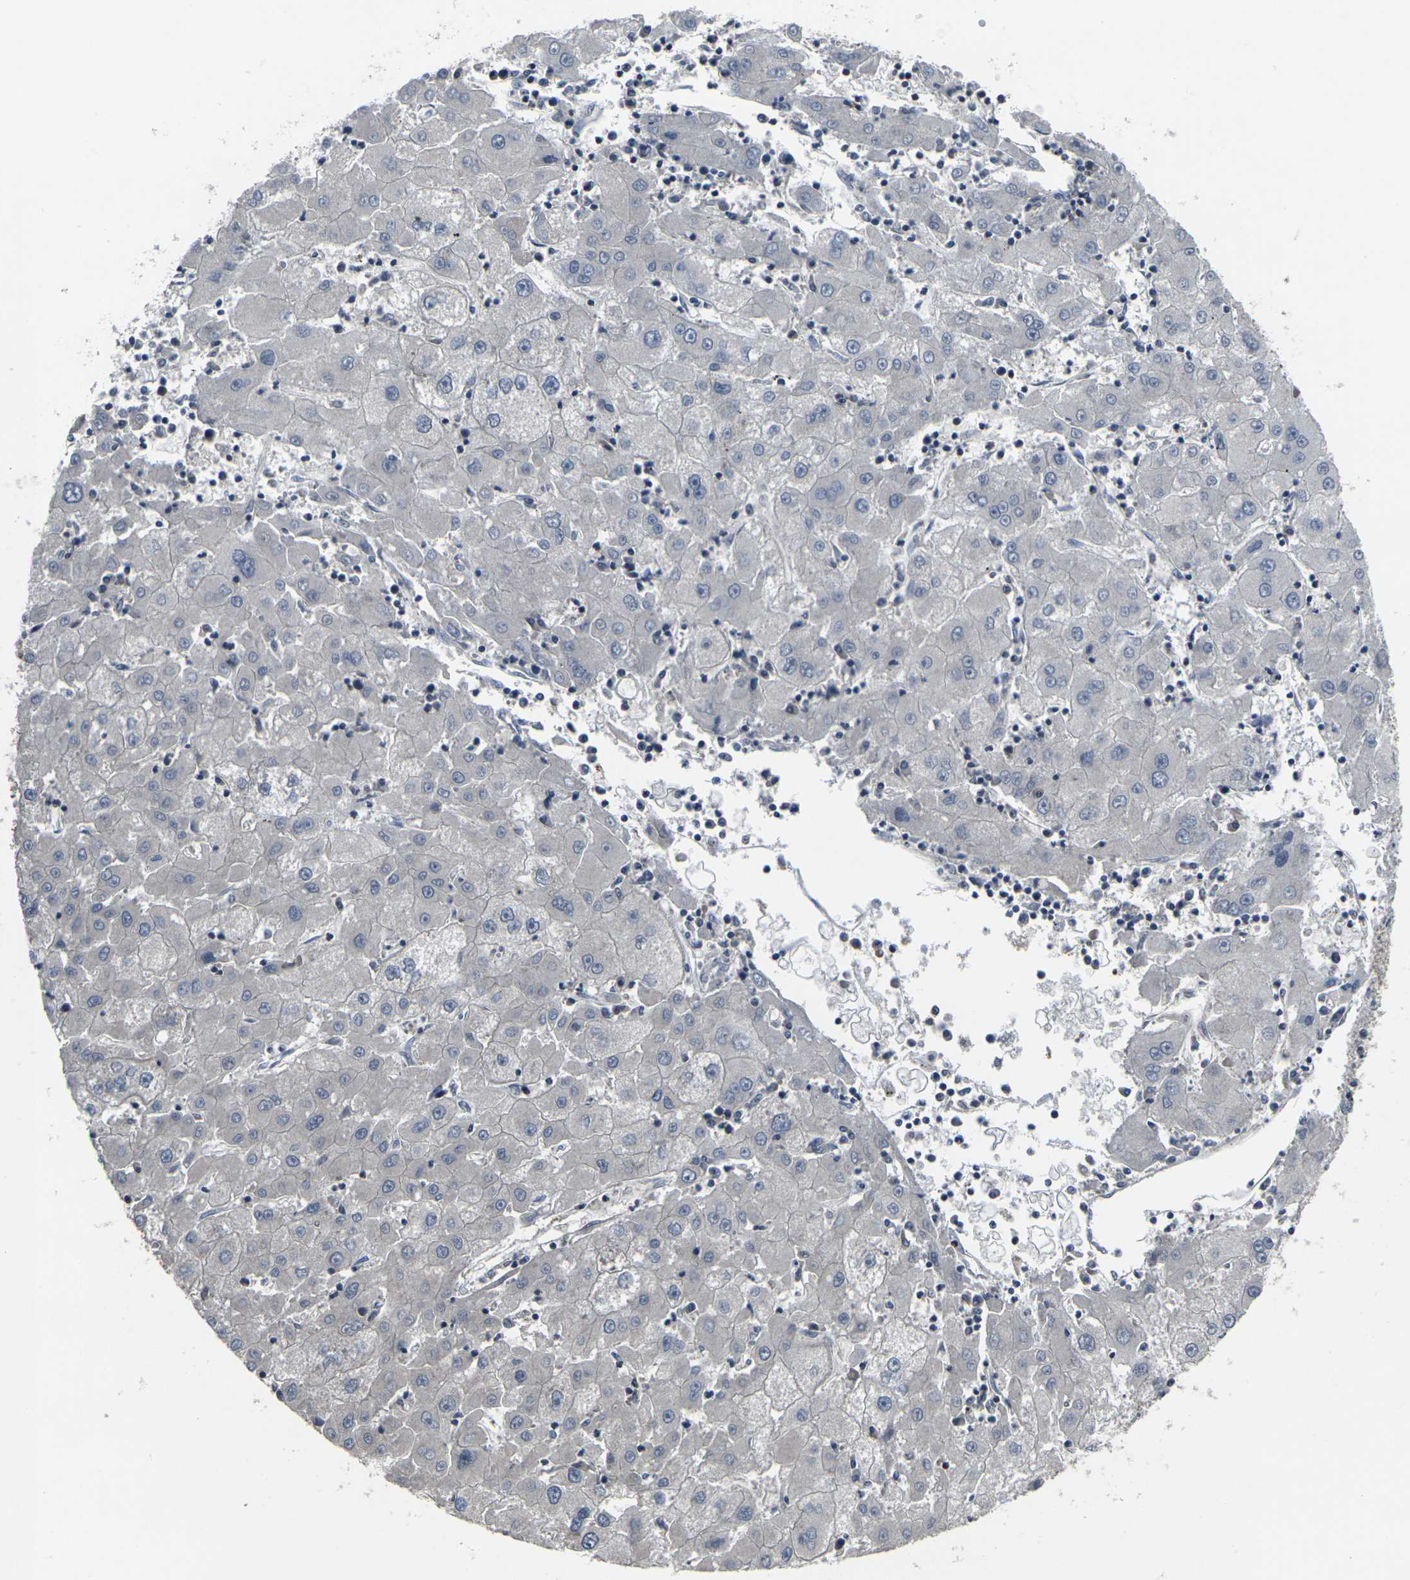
{"staining": {"intensity": "negative", "quantity": "none", "location": "none"}, "tissue": "liver cancer", "cell_type": "Tumor cells", "image_type": "cancer", "snomed": [{"axis": "morphology", "description": "Carcinoma, Hepatocellular, NOS"}, {"axis": "topography", "description": "Liver"}], "caption": "Immunohistochemistry image of human liver cancer stained for a protein (brown), which exhibits no staining in tumor cells.", "gene": "PRKACB", "patient": {"sex": "male", "age": 72}}